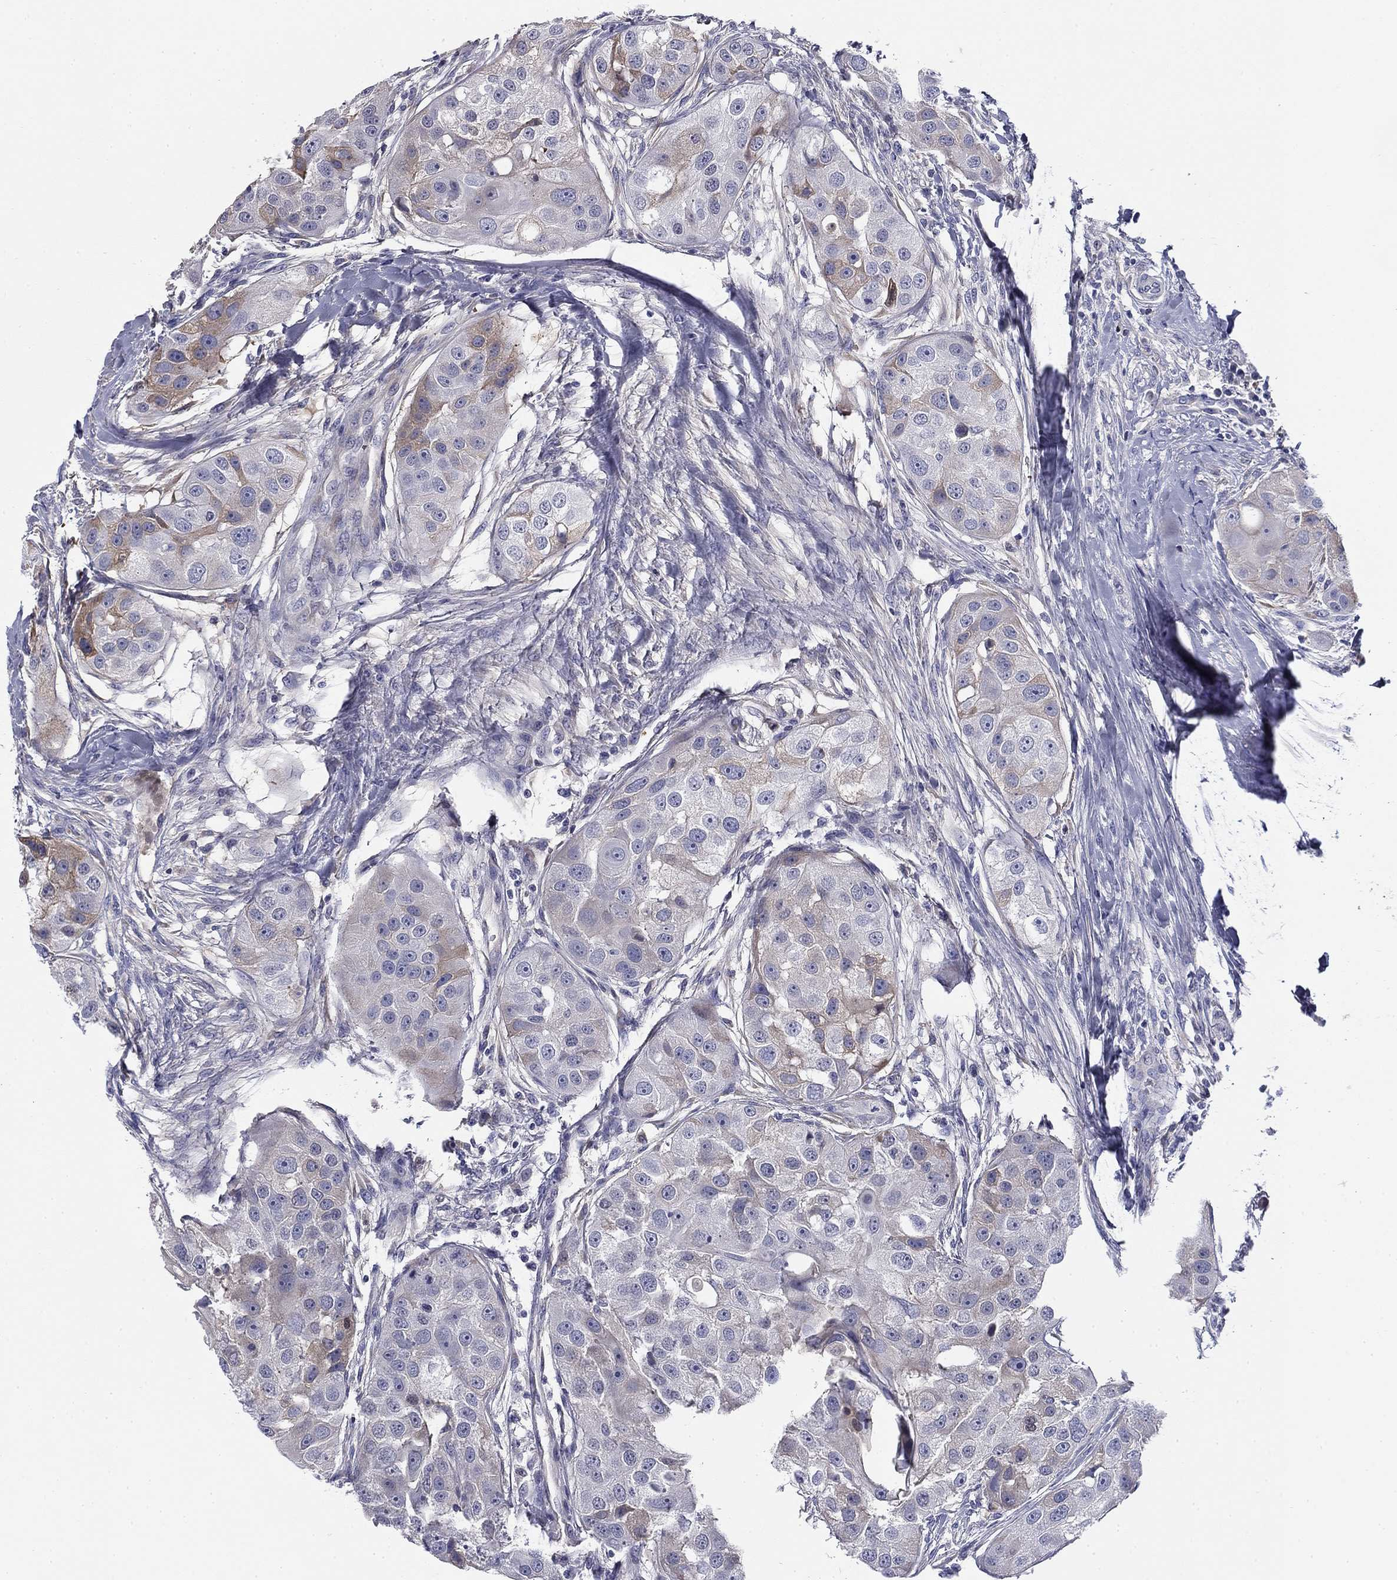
{"staining": {"intensity": "weak", "quantity": "<25%", "location": "cytoplasmic/membranous"}, "tissue": "head and neck cancer", "cell_type": "Tumor cells", "image_type": "cancer", "snomed": [{"axis": "morphology", "description": "Normal tissue, NOS"}, {"axis": "morphology", "description": "Squamous cell carcinoma, NOS"}, {"axis": "topography", "description": "Skeletal muscle"}, {"axis": "topography", "description": "Head-Neck"}], "caption": "Photomicrograph shows no protein expression in tumor cells of head and neck cancer tissue. (DAB (3,3'-diaminobenzidine) immunohistochemistry, high magnification).", "gene": "CPLX4", "patient": {"sex": "male", "age": 51}}